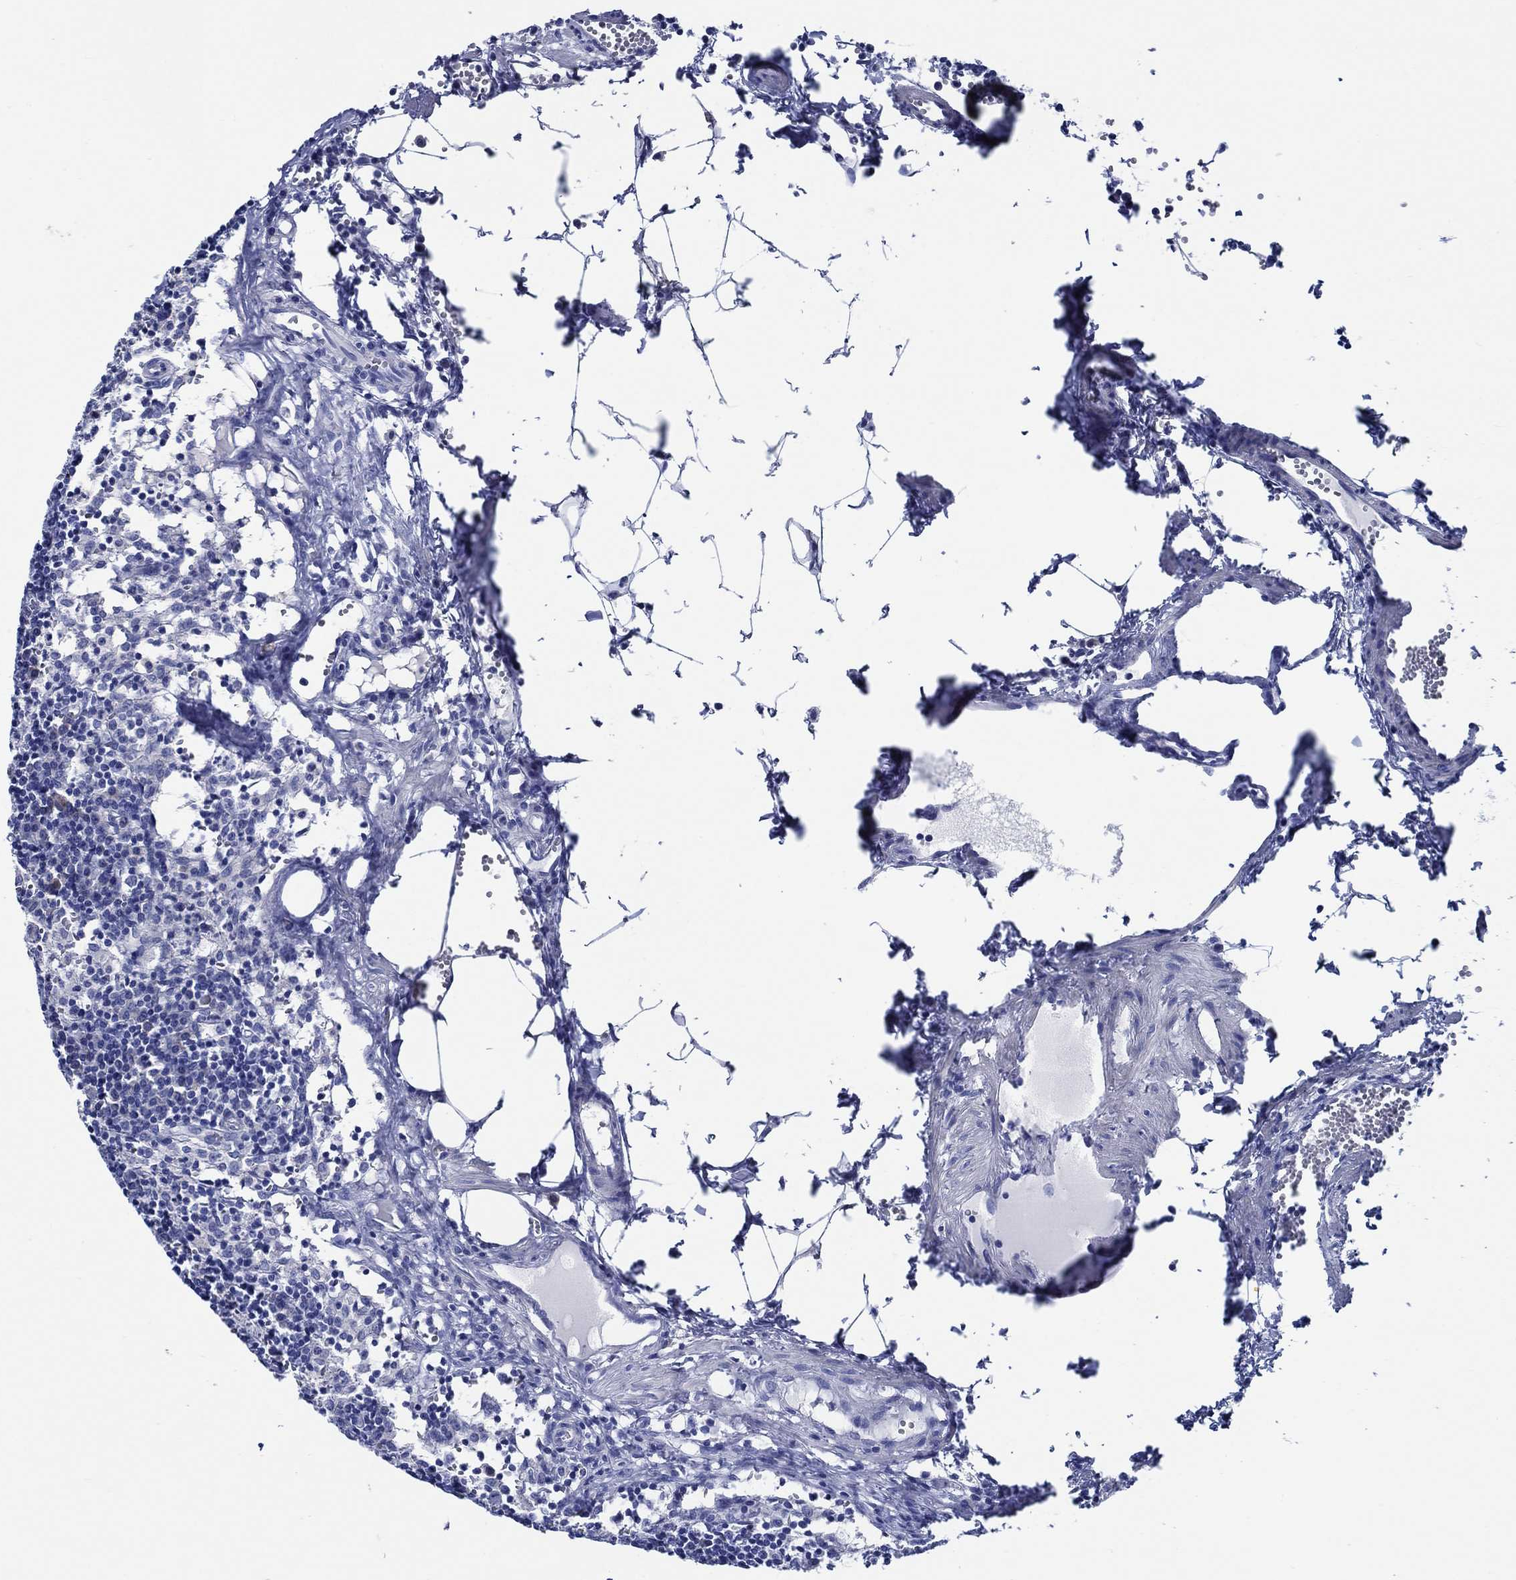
{"staining": {"intensity": "negative", "quantity": "none", "location": "none"}, "tissue": "lymph node", "cell_type": "Germinal center cells", "image_type": "normal", "snomed": [{"axis": "morphology", "description": "Normal tissue, NOS"}, {"axis": "topography", "description": "Lymph node"}], "caption": "The photomicrograph displays no significant staining in germinal center cells of lymph node.", "gene": "WDR62", "patient": {"sex": "female", "age": 52}}